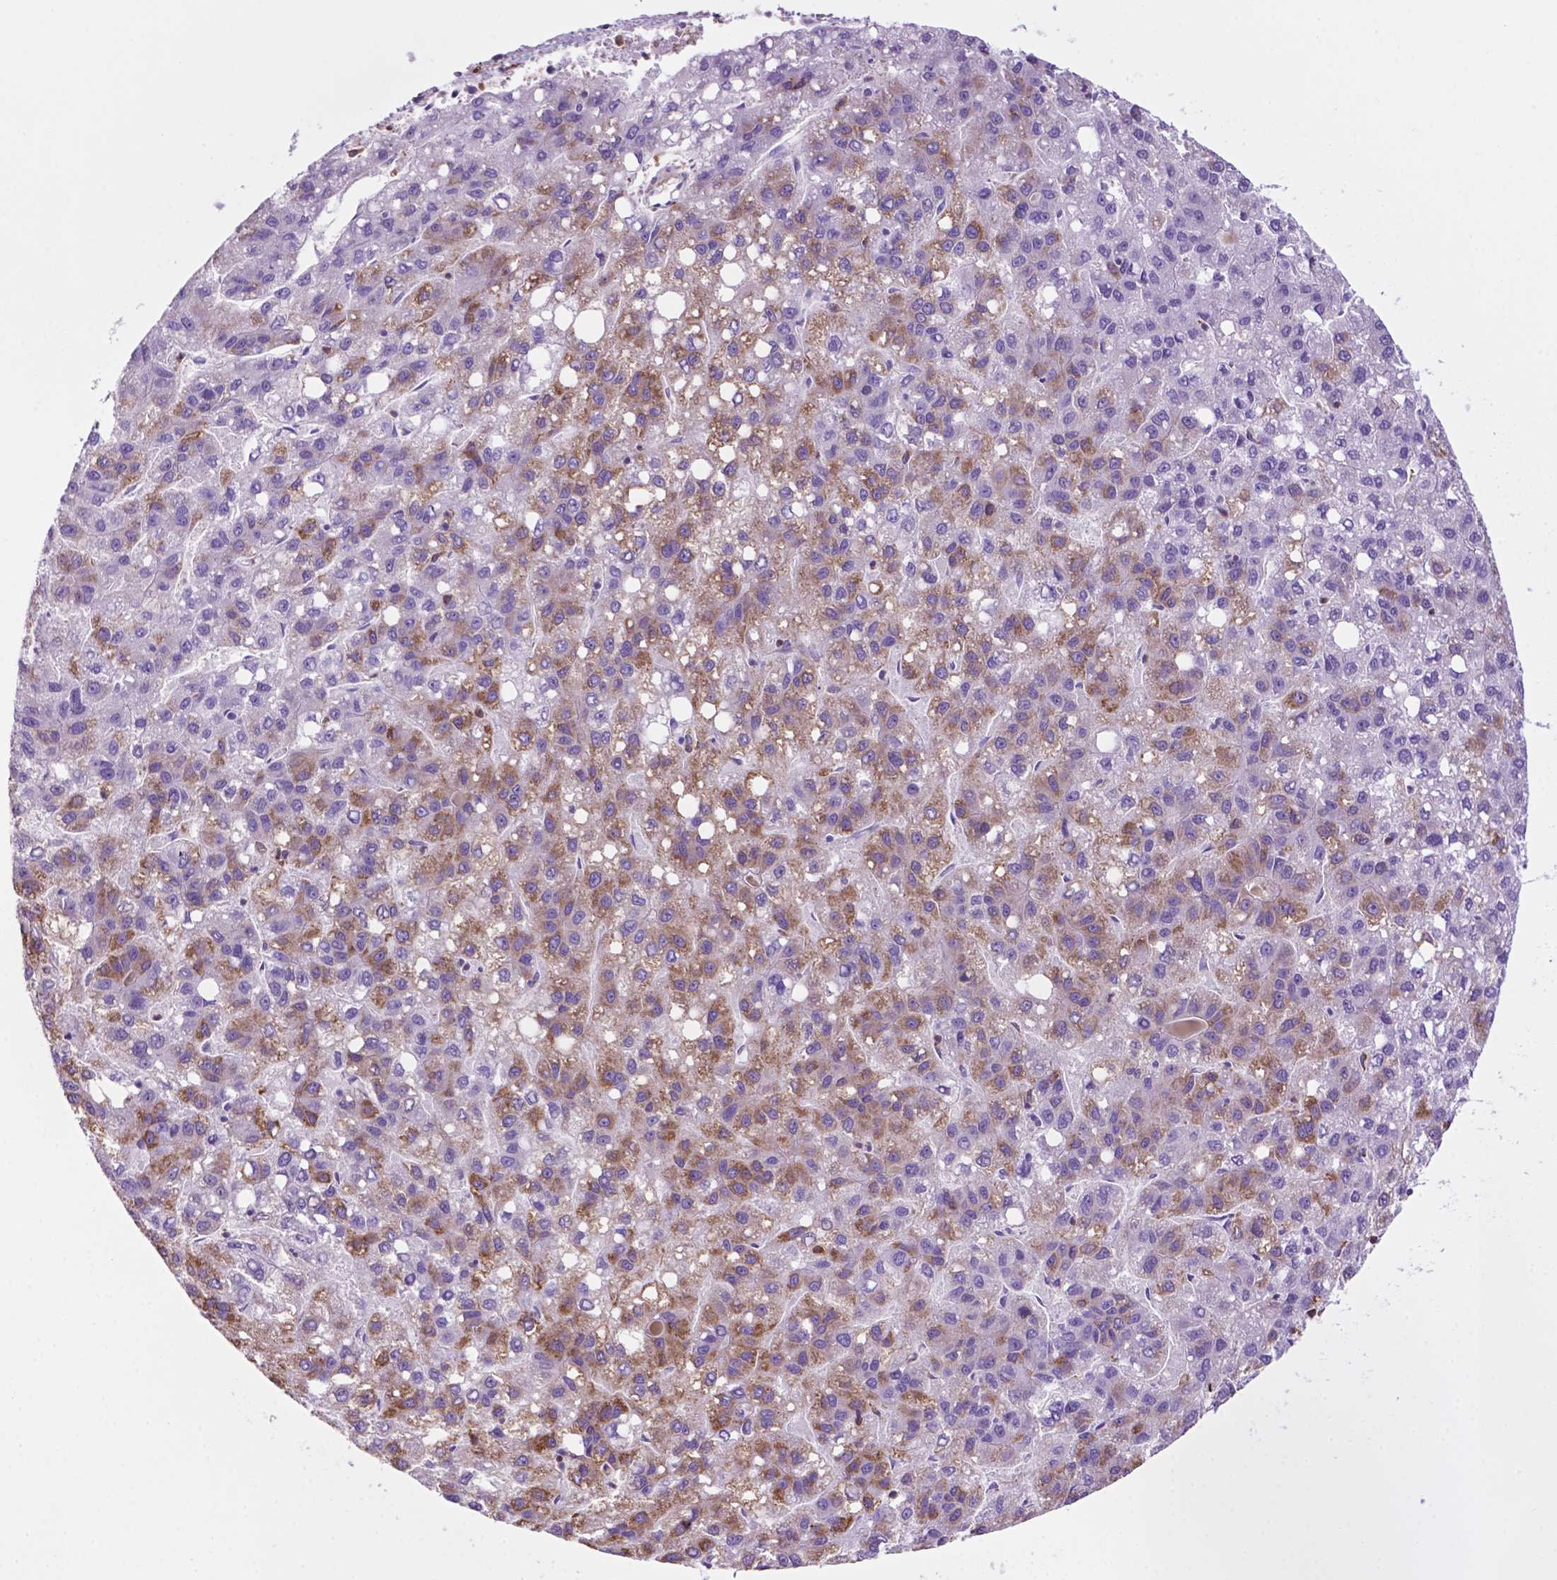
{"staining": {"intensity": "moderate", "quantity": "<25%", "location": "cytoplasmic/membranous"}, "tissue": "liver cancer", "cell_type": "Tumor cells", "image_type": "cancer", "snomed": [{"axis": "morphology", "description": "Carcinoma, Hepatocellular, NOS"}, {"axis": "topography", "description": "Liver"}], "caption": "Immunohistochemistry (IHC) micrograph of human liver cancer stained for a protein (brown), which reveals low levels of moderate cytoplasmic/membranous positivity in approximately <25% of tumor cells.", "gene": "RPL29", "patient": {"sex": "female", "age": 82}}